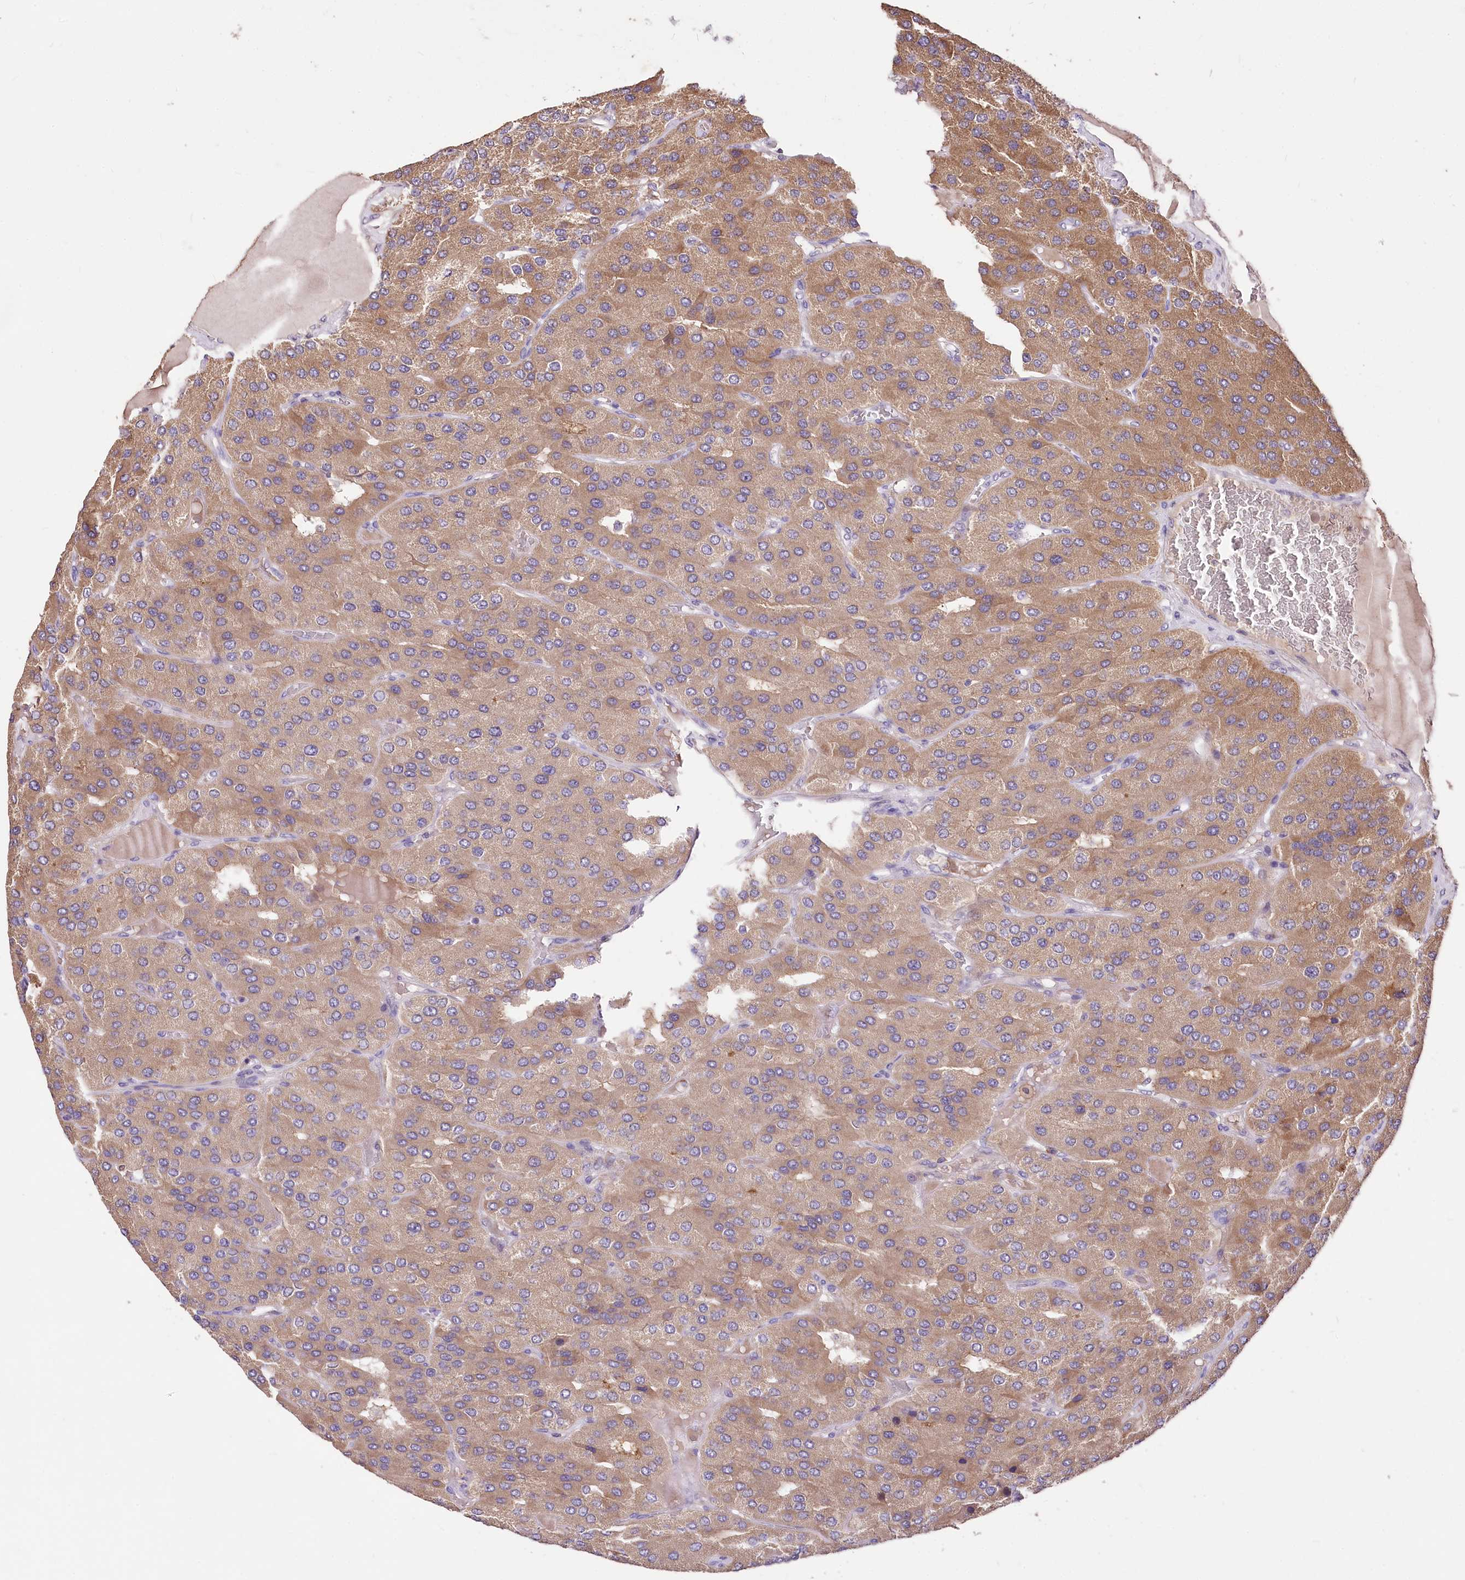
{"staining": {"intensity": "moderate", "quantity": ">75%", "location": "cytoplasmic/membranous"}, "tissue": "parathyroid gland", "cell_type": "Glandular cells", "image_type": "normal", "snomed": [{"axis": "morphology", "description": "Normal tissue, NOS"}, {"axis": "morphology", "description": "Adenoma, NOS"}, {"axis": "topography", "description": "Parathyroid gland"}], "caption": "High-magnification brightfield microscopy of benign parathyroid gland stained with DAB (brown) and counterstained with hematoxylin (blue). glandular cells exhibit moderate cytoplasmic/membranous positivity is present in approximately>75% of cells. (DAB IHC, brown staining for protein, blue staining for nuclei).", "gene": "SERGEF", "patient": {"sex": "female", "age": 86}}